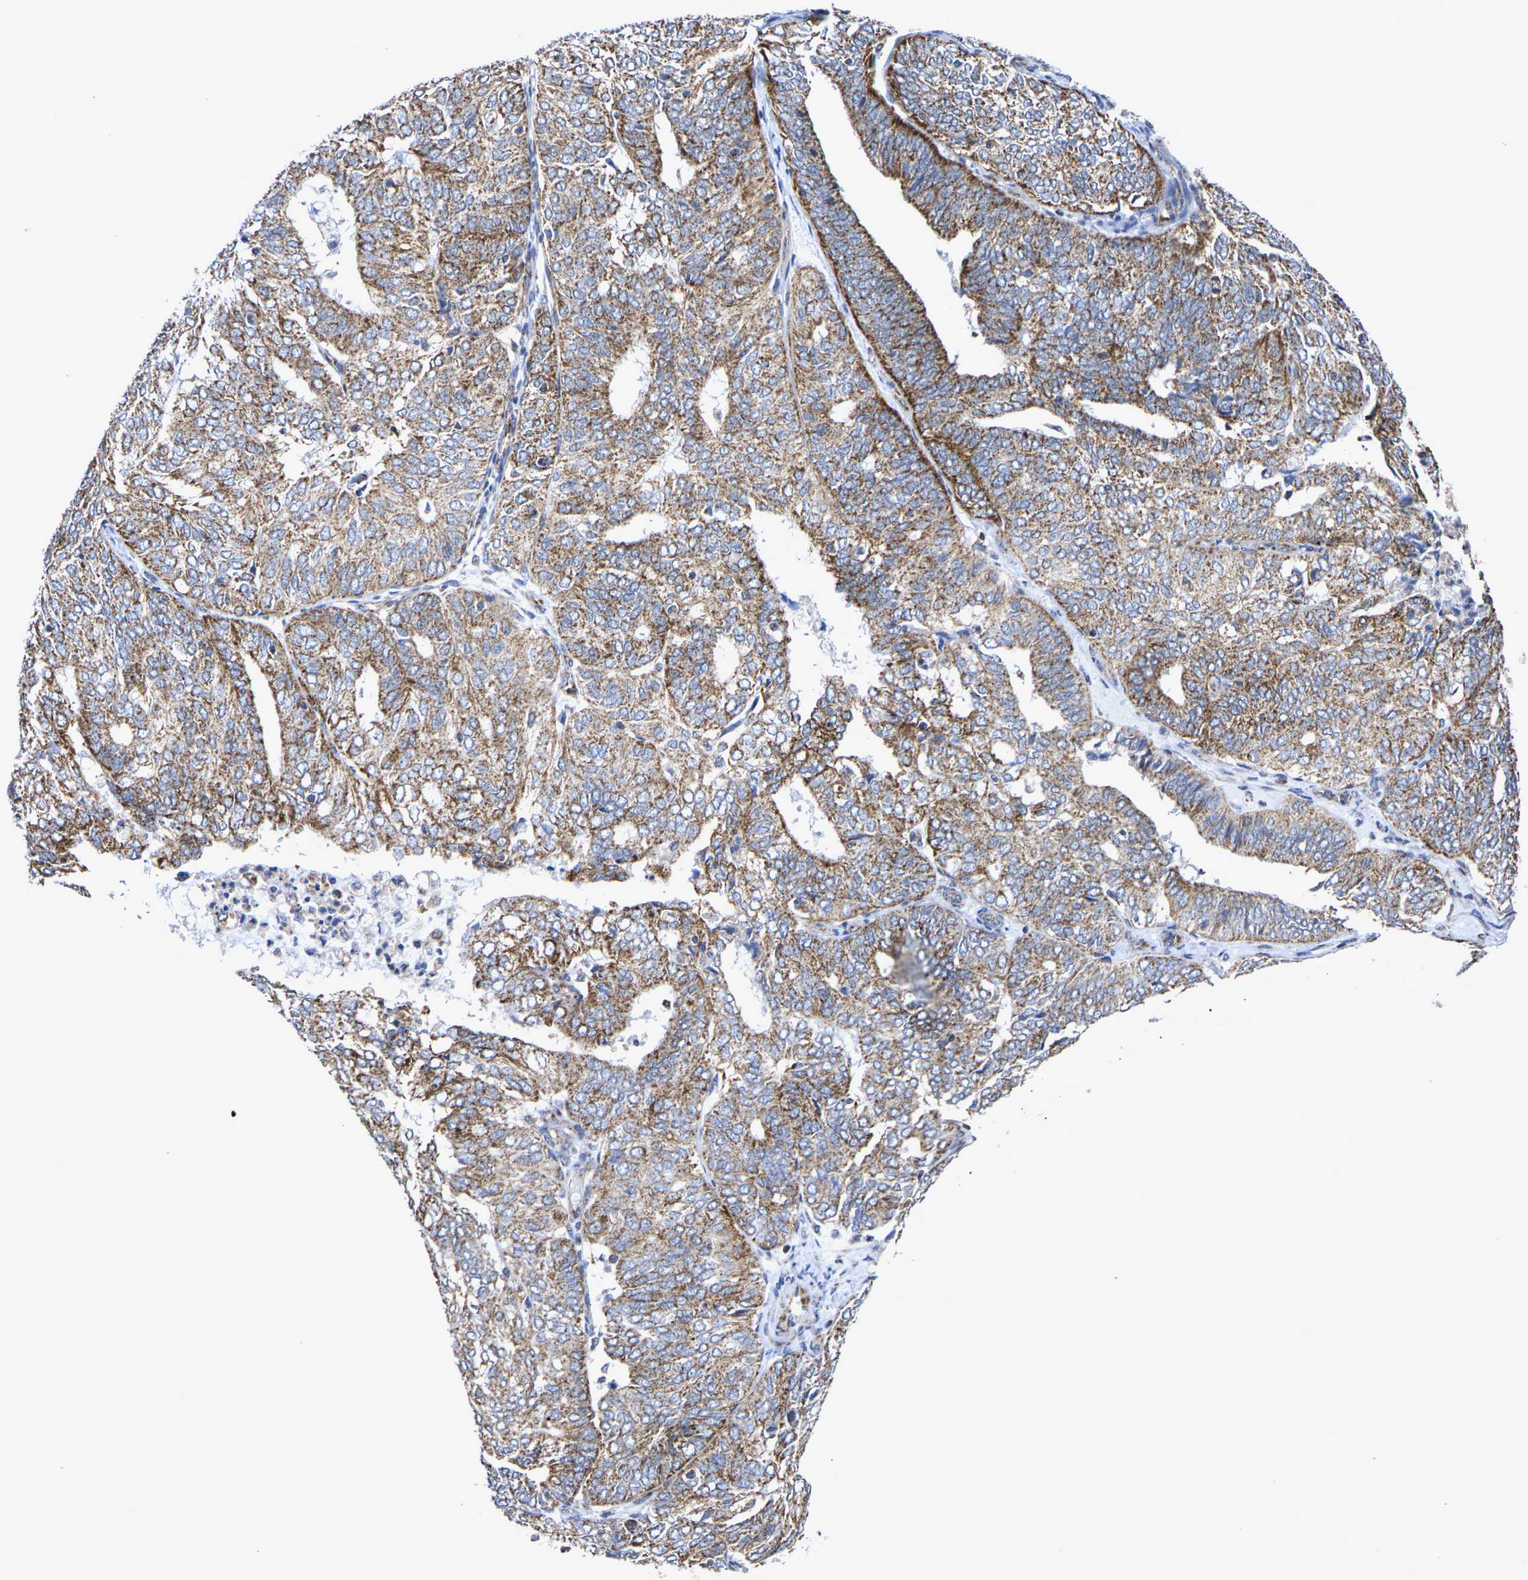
{"staining": {"intensity": "strong", "quantity": ">75%", "location": "cytoplasmic/membranous"}, "tissue": "endometrial cancer", "cell_type": "Tumor cells", "image_type": "cancer", "snomed": [{"axis": "morphology", "description": "Adenocarcinoma, NOS"}, {"axis": "topography", "description": "Uterus"}], "caption": "Immunohistochemistry of adenocarcinoma (endometrial) shows high levels of strong cytoplasmic/membranous staining in approximately >75% of tumor cells.", "gene": "P2RY11", "patient": {"sex": "female", "age": 60}}